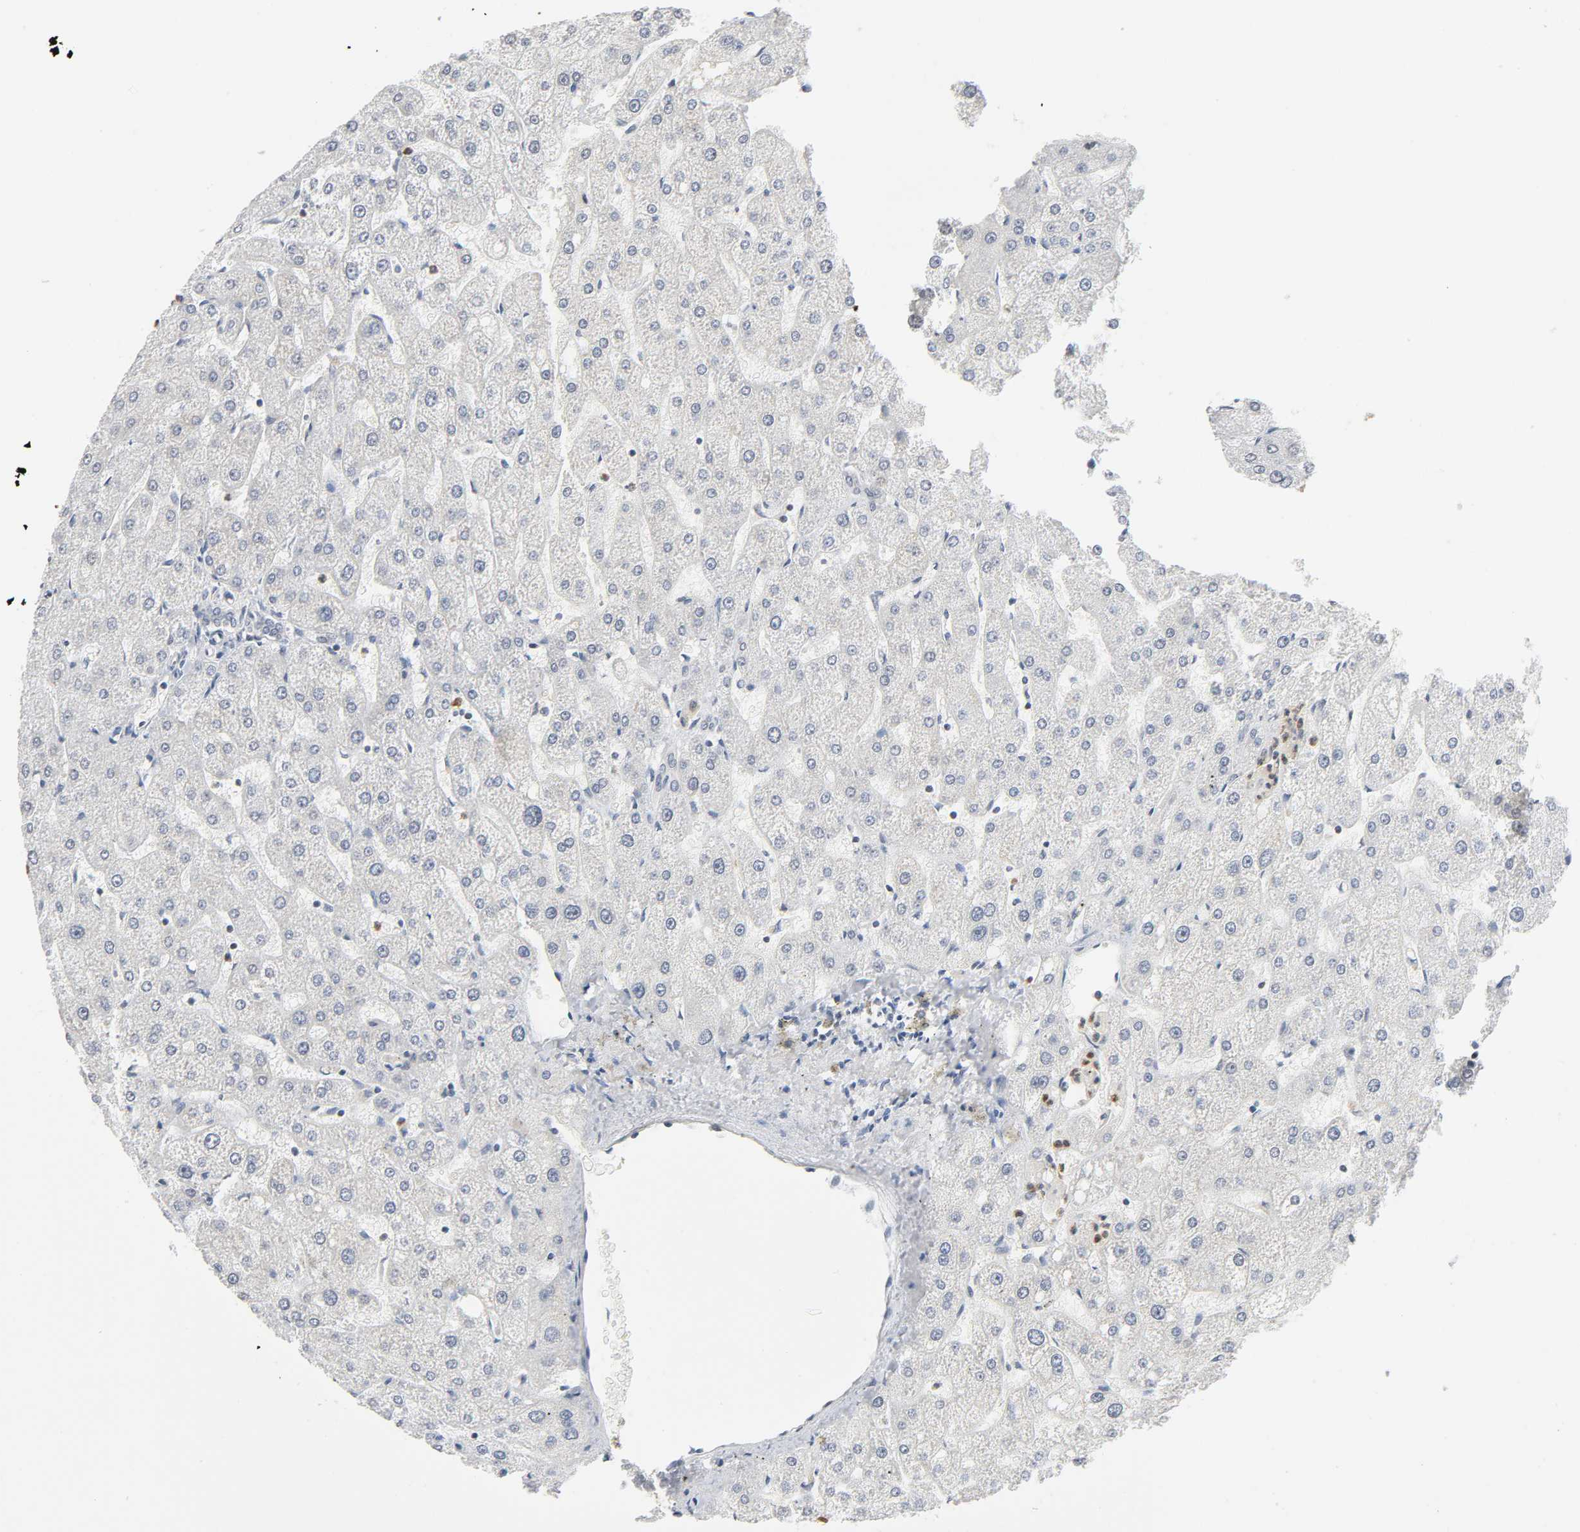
{"staining": {"intensity": "negative", "quantity": "none", "location": "none"}, "tissue": "liver", "cell_type": "Cholangiocytes", "image_type": "normal", "snomed": [{"axis": "morphology", "description": "Normal tissue, NOS"}, {"axis": "topography", "description": "Liver"}], "caption": "The micrograph exhibits no significant staining in cholangiocytes of liver.", "gene": "SUMO1", "patient": {"sex": "male", "age": 67}}